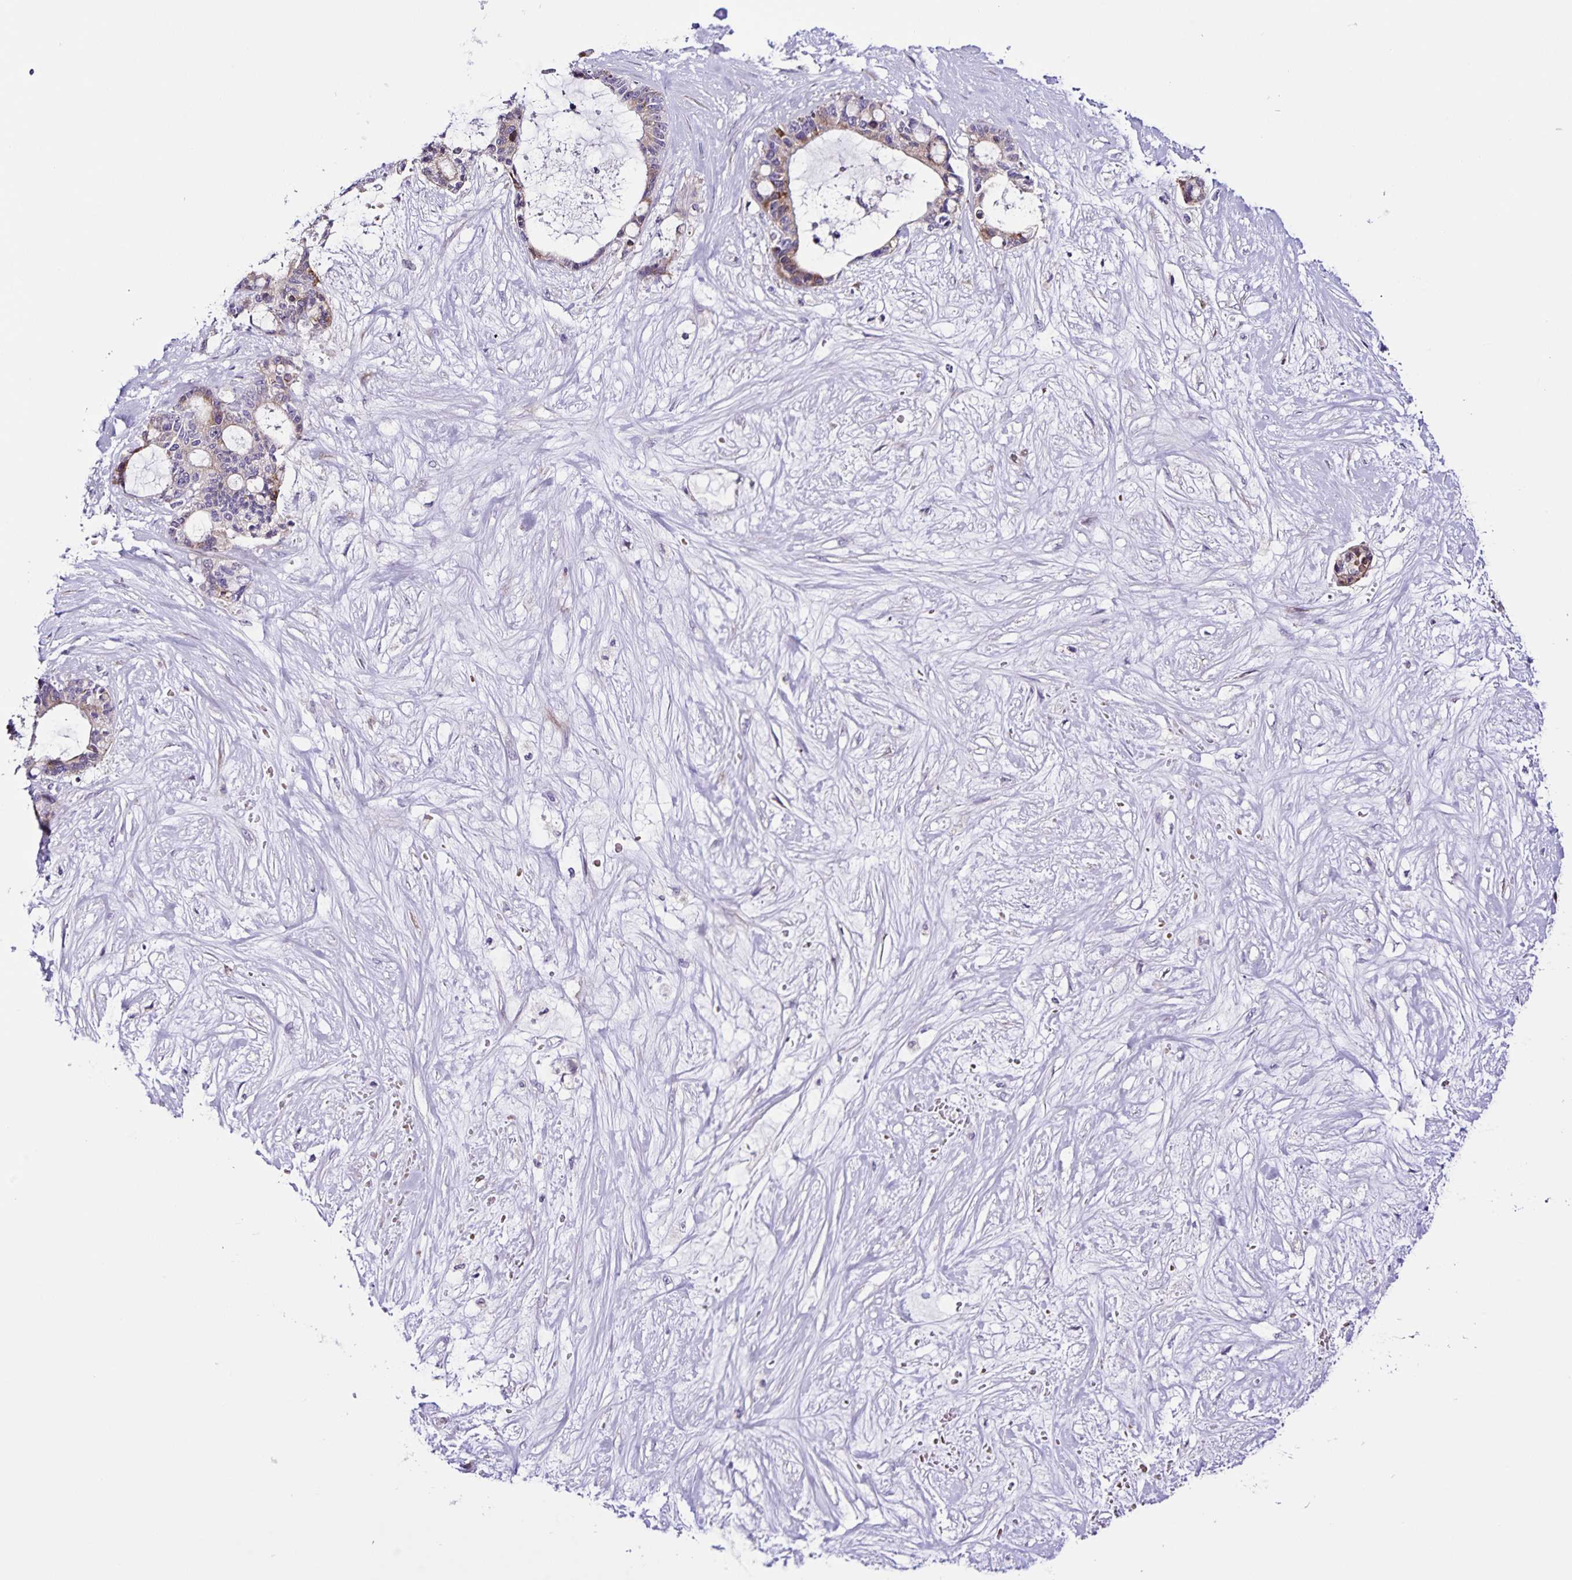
{"staining": {"intensity": "weak", "quantity": "<25%", "location": "cytoplasmic/membranous"}, "tissue": "liver cancer", "cell_type": "Tumor cells", "image_type": "cancer", "snomed": [{"axis": "morphology", "description": "Normal tissue, NOS"}, {"axis": "morphology", "description": "Cholangiocarcinoma"}, {"axis": "topography", "description": "Liver"}, {"axis": "topography", "description": "Peripheral nerve tissue"}], "caption": "This is a micrograph of IHC staining of liver cholangiocarcinoma, which shows no positivity in tumor cells. (DAB (3,3'-diaminobenzidine) IHC, high magnification).", "gene": "RNFT2", "patient": {"sex": "female", "age": 73}}